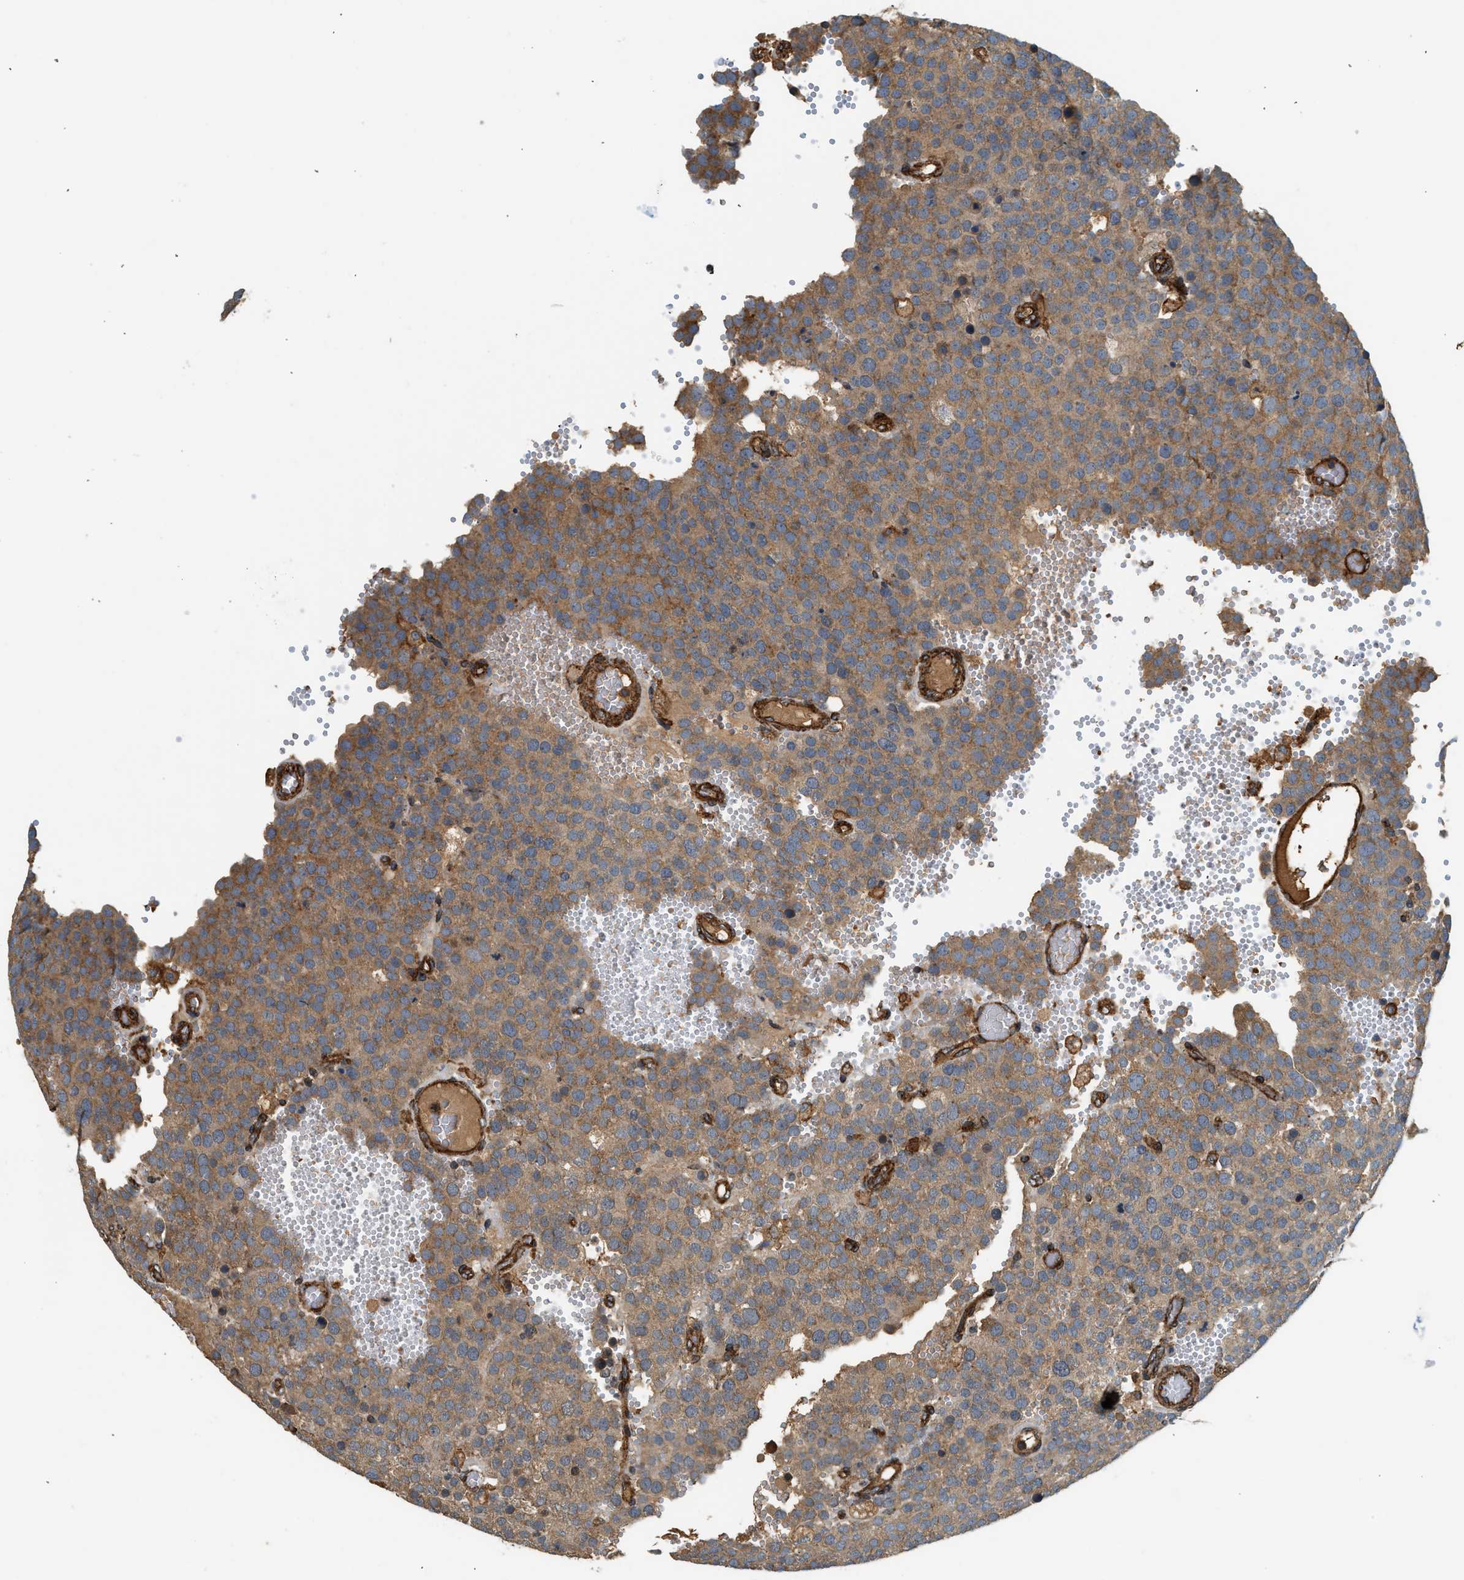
{"staining": {"intensity": "moderate", "quantity": ">75%", "location": "cytoplasmic/membranous"}, "tissue": "testis cancer", "cell_type": "Tumor cells", "image_type": "cancer", "snomed": [{"axis": "morphology", "description": "Seminoma, NOS"}, {"axis": "topography", "description": "Testis"}], "caption": "Seminoma (testis) tissue shows moderate cytoplasmic/membranous positivity in approximately >75% of tumor cells, visualized by immunohistochemistry.", "gene": "HIP1", "patient": {"sex": "male", "age": 71}}